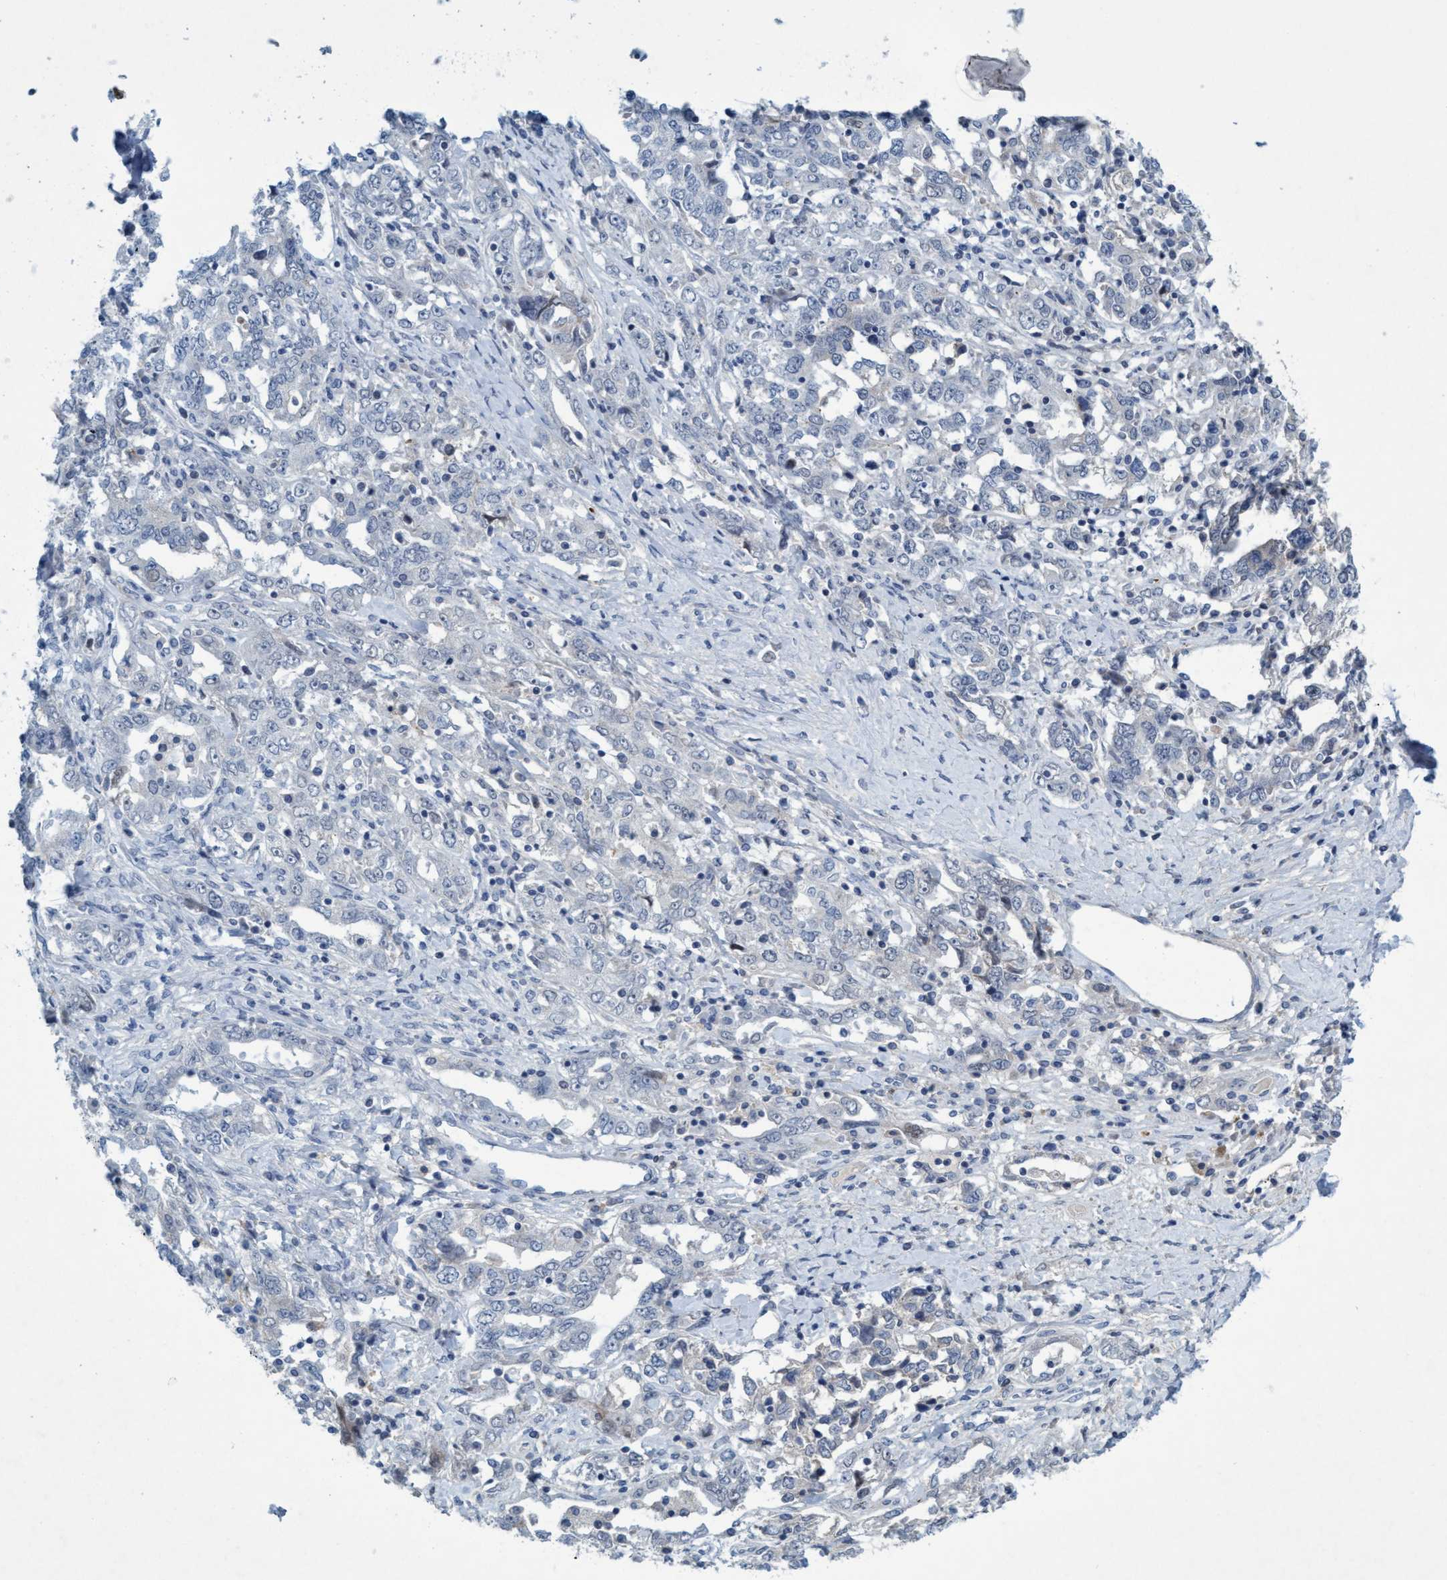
{"staining": {"intensity": "negative", "quantity": "none", "location": "none"}, "tissue": "ovarian cancer", "cell_type": "Tumor cells", "image_type": "cancer", "snomed": [{"axis": "morphology", "description": "Carcinoma, endometroid"}, {"axis": "topography", "description": "Ovary"}], "caption": "The histopathology image demonstrates no significant expression in tumor cells of endometroid carcinoma (ovarian). (DAB immunohistochemistry, high magnification).", "gene": "RNF208", "patient": {"sex": "female", "age": 62}}